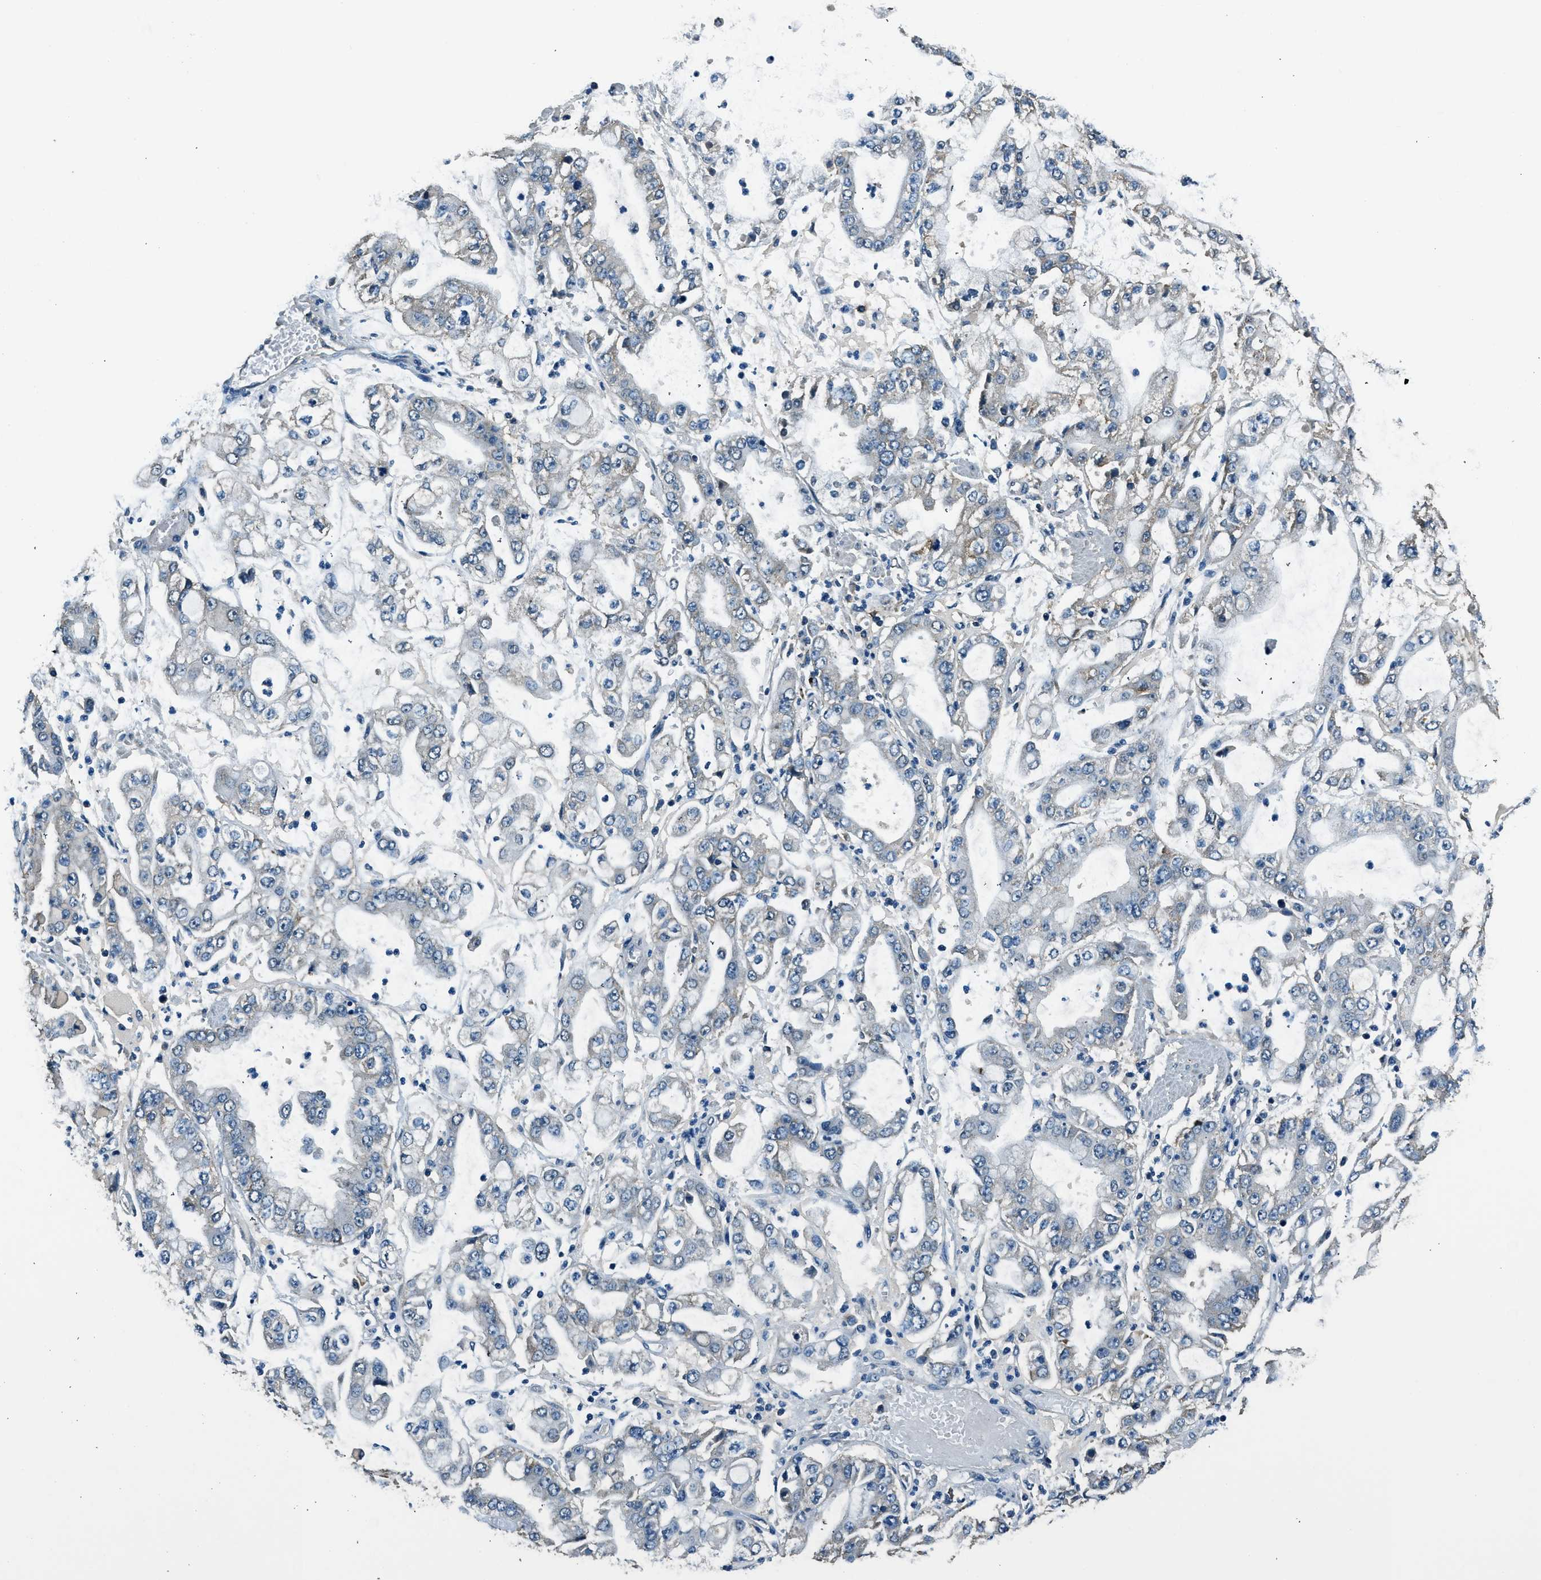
{"staining": {"intensity": "negative", "quantity": "none", "location": "none"}, "tissue": "stomach cancer", "cell_type": "Tumor cells", "image_type": "cancer", "snomed": [{"axis": "morphology", "description": "Adenocarcinoma, NOS"}, {"axis": "topography", "description": "Stomach"}], "caption": "Micrograph shows no protein staining in tumor cells of stomach cancer (adenocarcinoma) tissue. (DAB immunohistochemistry (IHC) with hematoxylin counter stain).", "gene": "SALL3", "patient": {"sex": "male", "age": 76}}